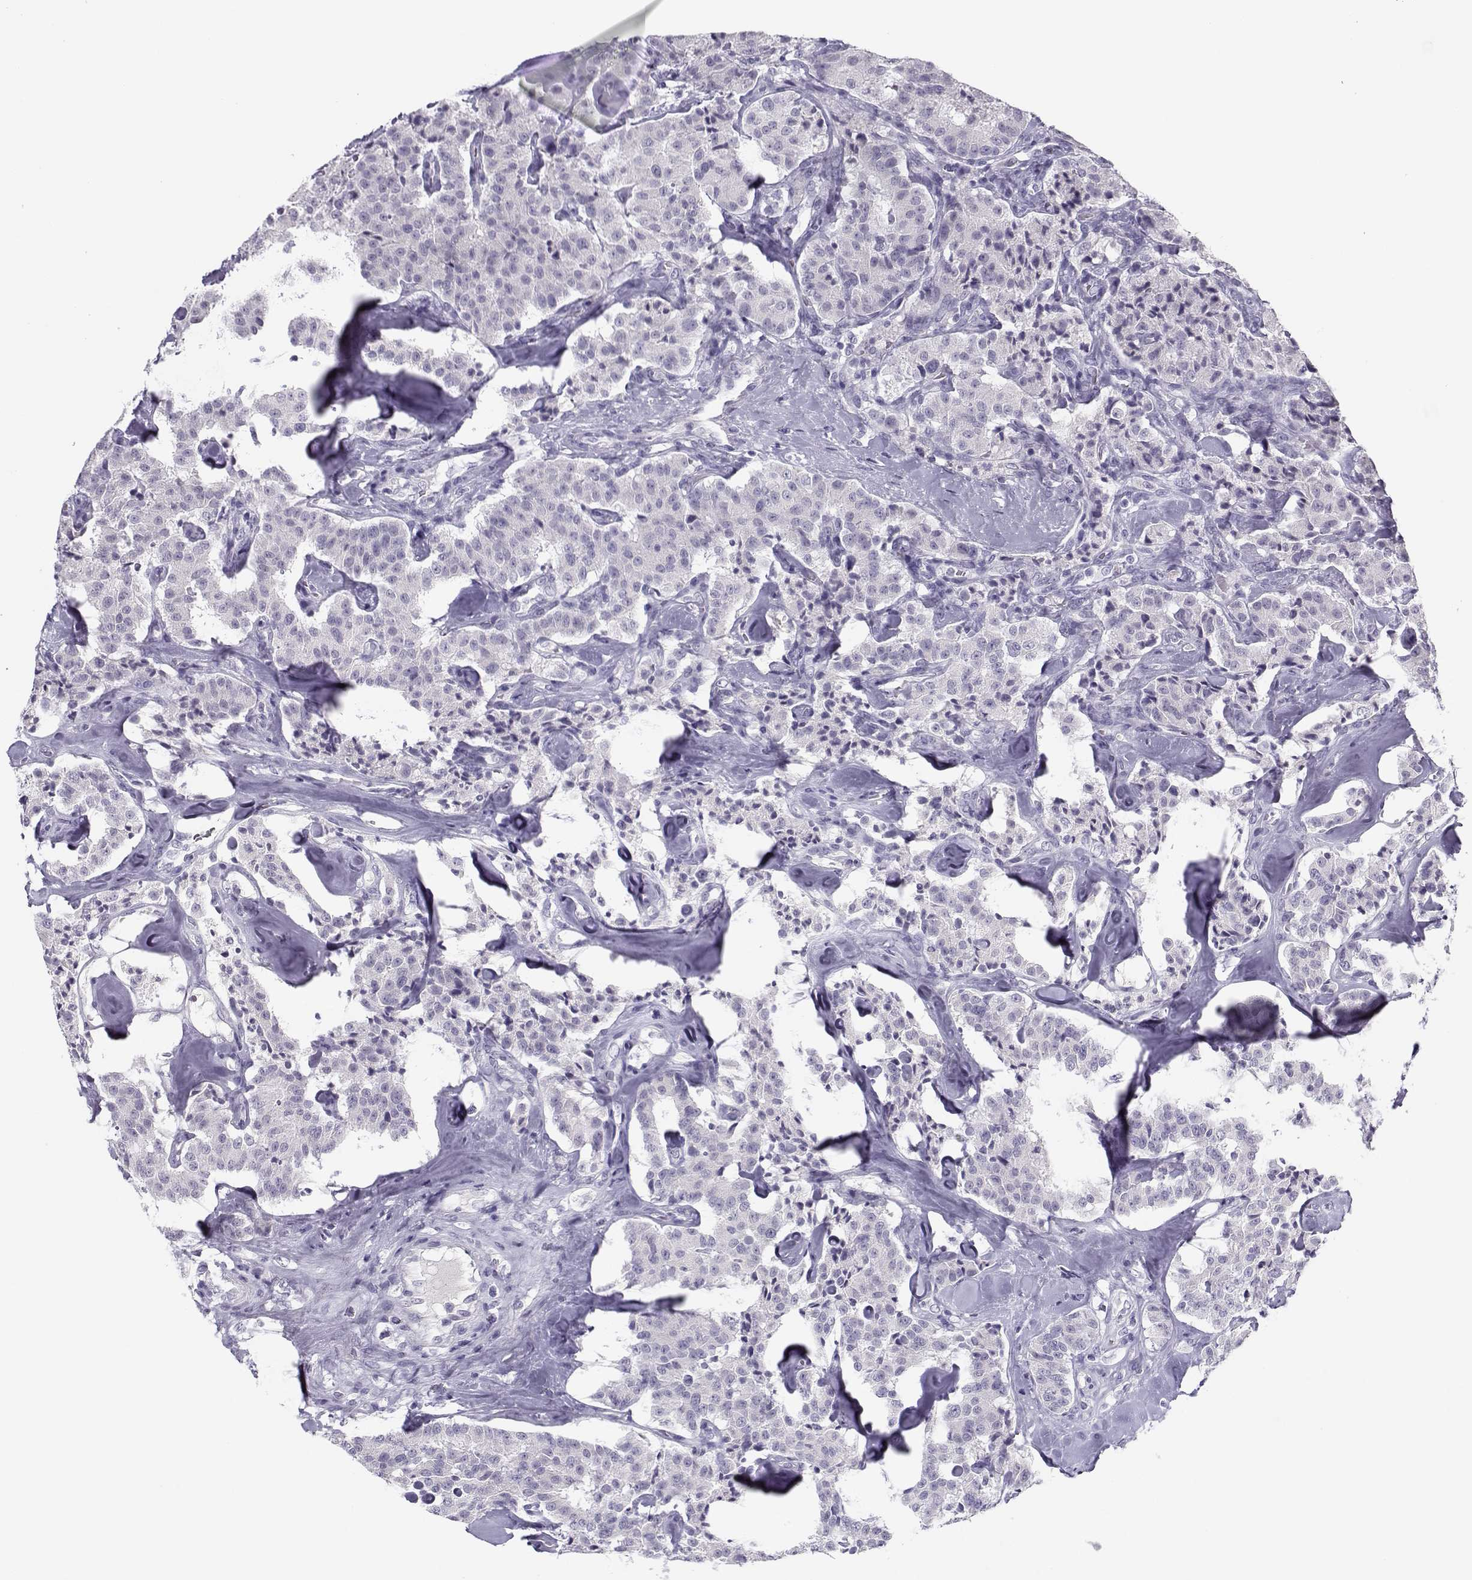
{"staining": {"intensity": "negative", "quantity": "none", "location": "none"}, "tissue": "carcinoid", "cell_type": "Tumor cells", "image_type": "cancer", "snomed": [{"axis": "morphology", "description": "Carcinoid, malignant, NOS"}, {"axis": "topography", "description": "Pancreas"}], "caption": "Micrograph shows no significant protein positivity in tumor cells of carcinoid. The staining was performed using DAB (3,3'-diaminobenzidine) to visualize the protein expression in brown, while the nuclei were stained in blue with hematoxylin (Magnification: 20x).", "gene": "CFAP77", "patient": {"sex": "male", "age": 41}}